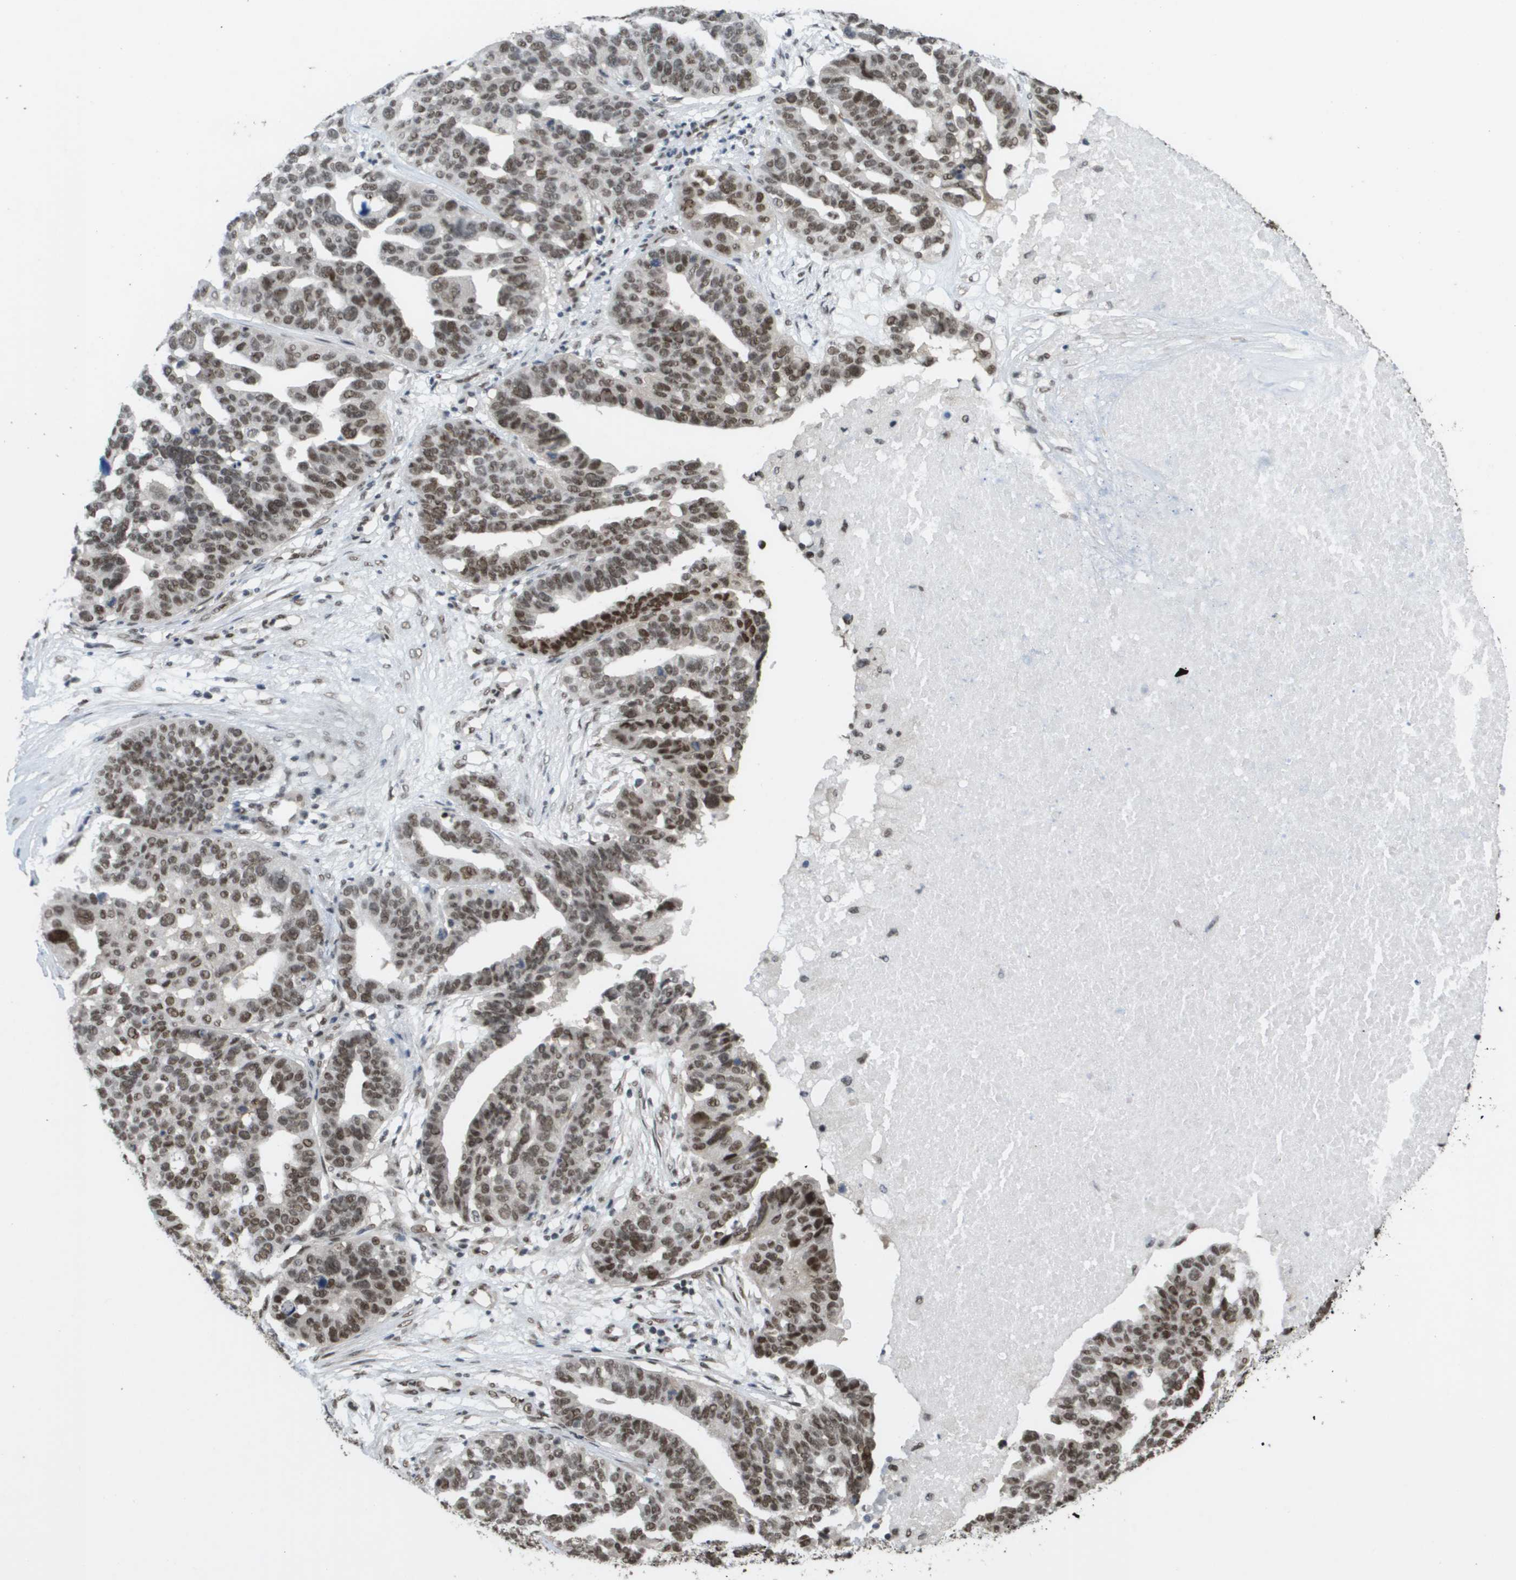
{"staining": {"intensity": "moderate", "quantity": ">75%", "location": "nuclear"}, "tissue": "ovarian cancer", "cell_type": "Tumor cells", "image_type": "cancer", "snomed": [{"axis": "morphology", "description": "Cystadenocarcinoma, serous, NOS"}, {"axis": "topography", "description": "Ovary"}], "caption": "Tumor cells reveal moderate nuclear staining in about >75% of cells in ovarian serous cystadenocarcinoma.", "gene": "CDT1", "patient": {"sex": "female", "age": 59}}